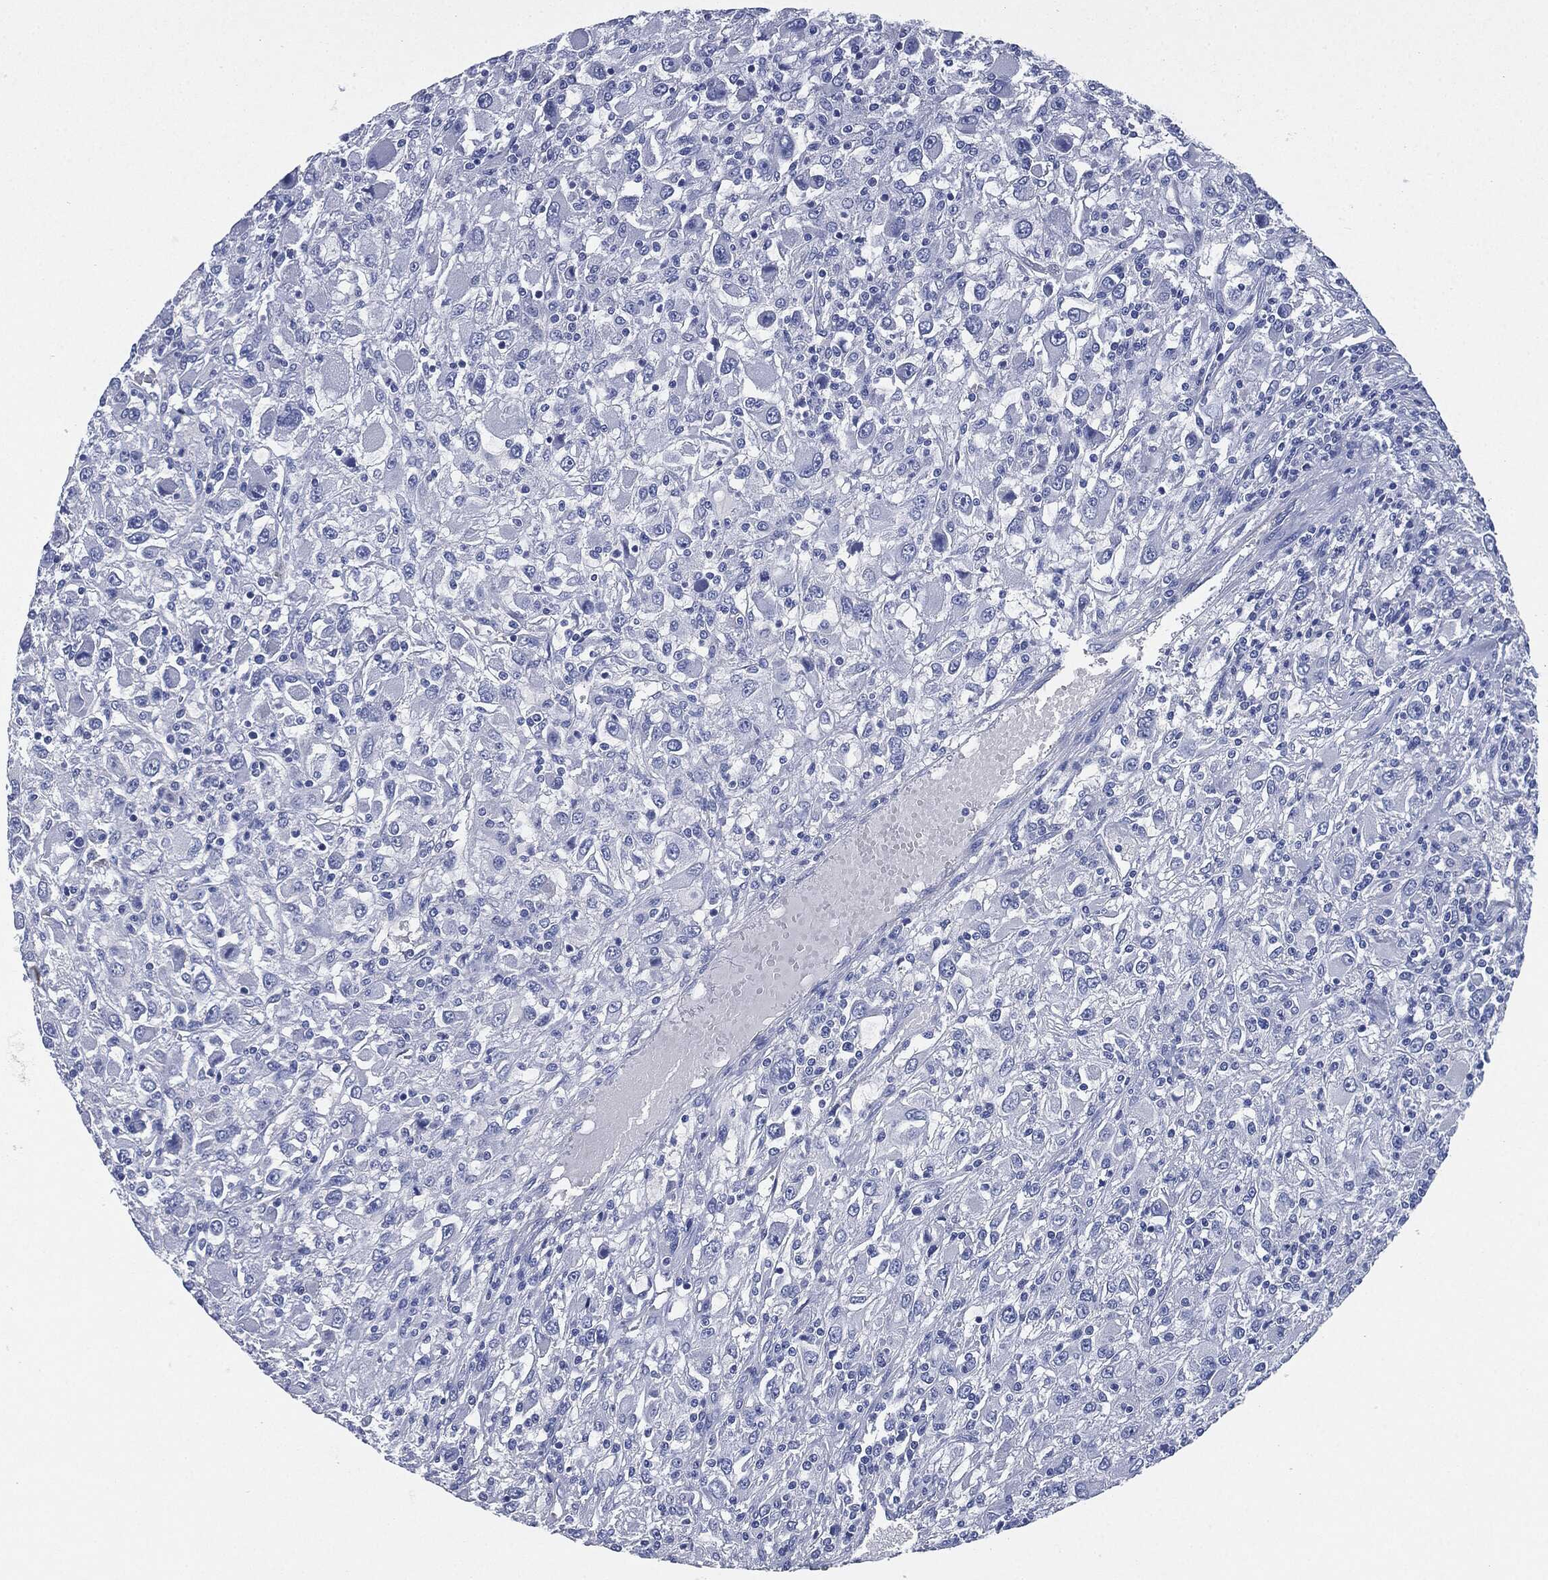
{"staining": {"intensity": "negative", "quantity": "none", "location": "none"}, "tissue": "renal cancer", "cell_type": "Tumor cells", "image_type": "cancer", "snomed": [{"axis": "morphology", "description": "Adenocarcinoma, NOS"}, {"axis": "topography", "description": "Kidney"}], "caption": "Renal cancer (adenocarcinoma) stained for a protein using immunohistochemistry (IHC) demonstrates no staining tumor cells.", "gene": "SHROOM2", "patient": {"sex": "female", "age": 67}}